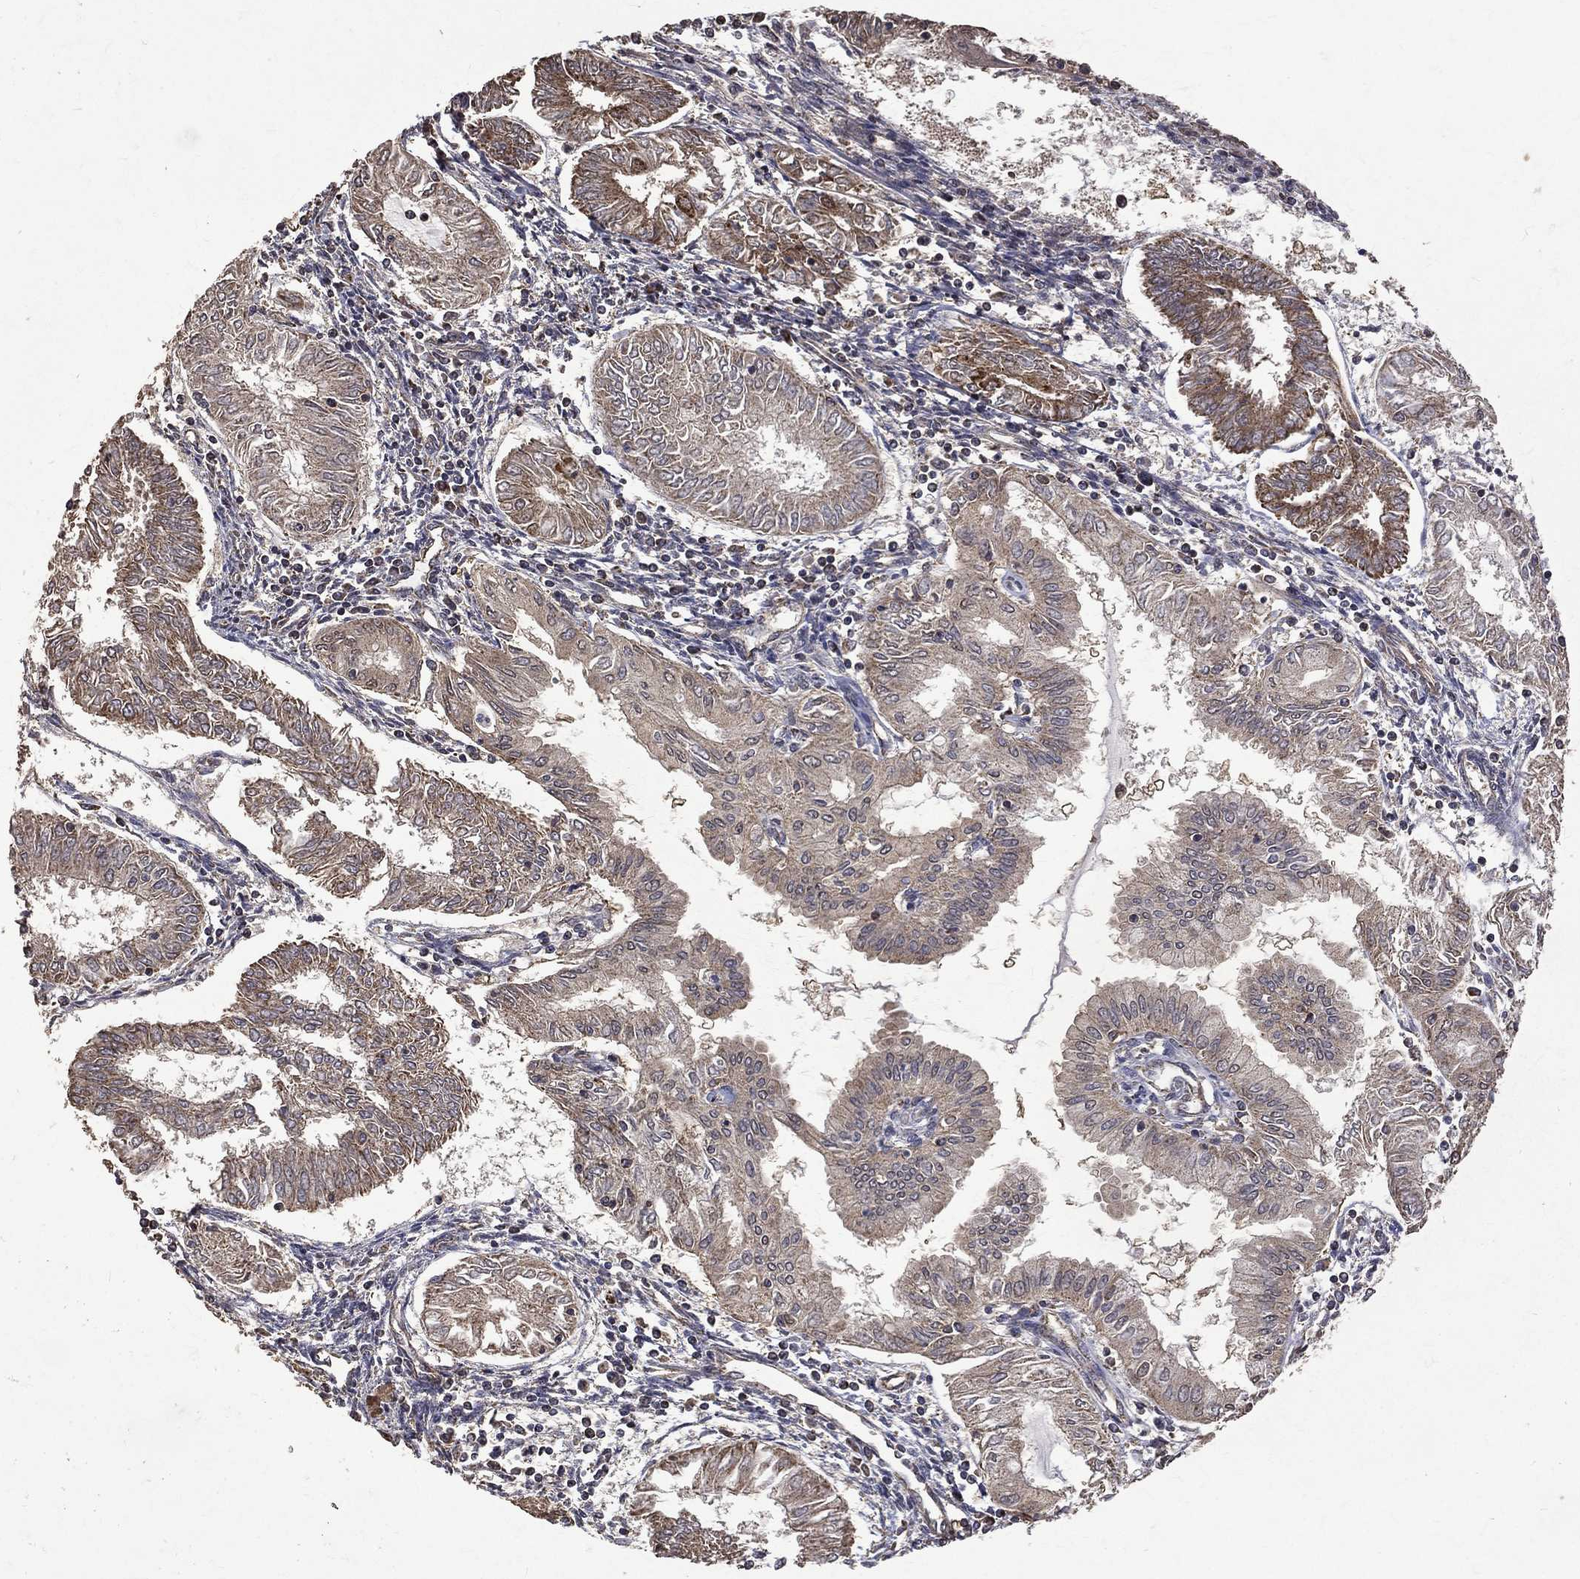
{"staining": {"intensity": "moderate", "quantity": "<25%", "location": "cytoplasmic/membranous"}, "tissue": "endometrial cancer", "cell_type": "Tumor cells", "image_type": "cancer", "snomed": [{"axis": "morphology", "description": "Adenocarcinoma, NOS"}, {"axis": "topography", "description": "Endometrium"}], "caption": "High-magnification brightfield microscopy of adenocarcinoma (endometrial) stained with DAB (3,3'-diaminobenzidine) (brown) and counterstained with hematoxylin (blue). tumor cells exhibit moderate cytoplasmic/membranous staining is identified in about<25% of cells. The staining was performed using DAB (3,3'-diaminobenzidine) to visualize the protein expression in brown, while the nuclei were stained in blue with hematoxylin (Magnification: 20x).", "gene": "RPGR", "patient": {"sex": "female", "age": 68}}